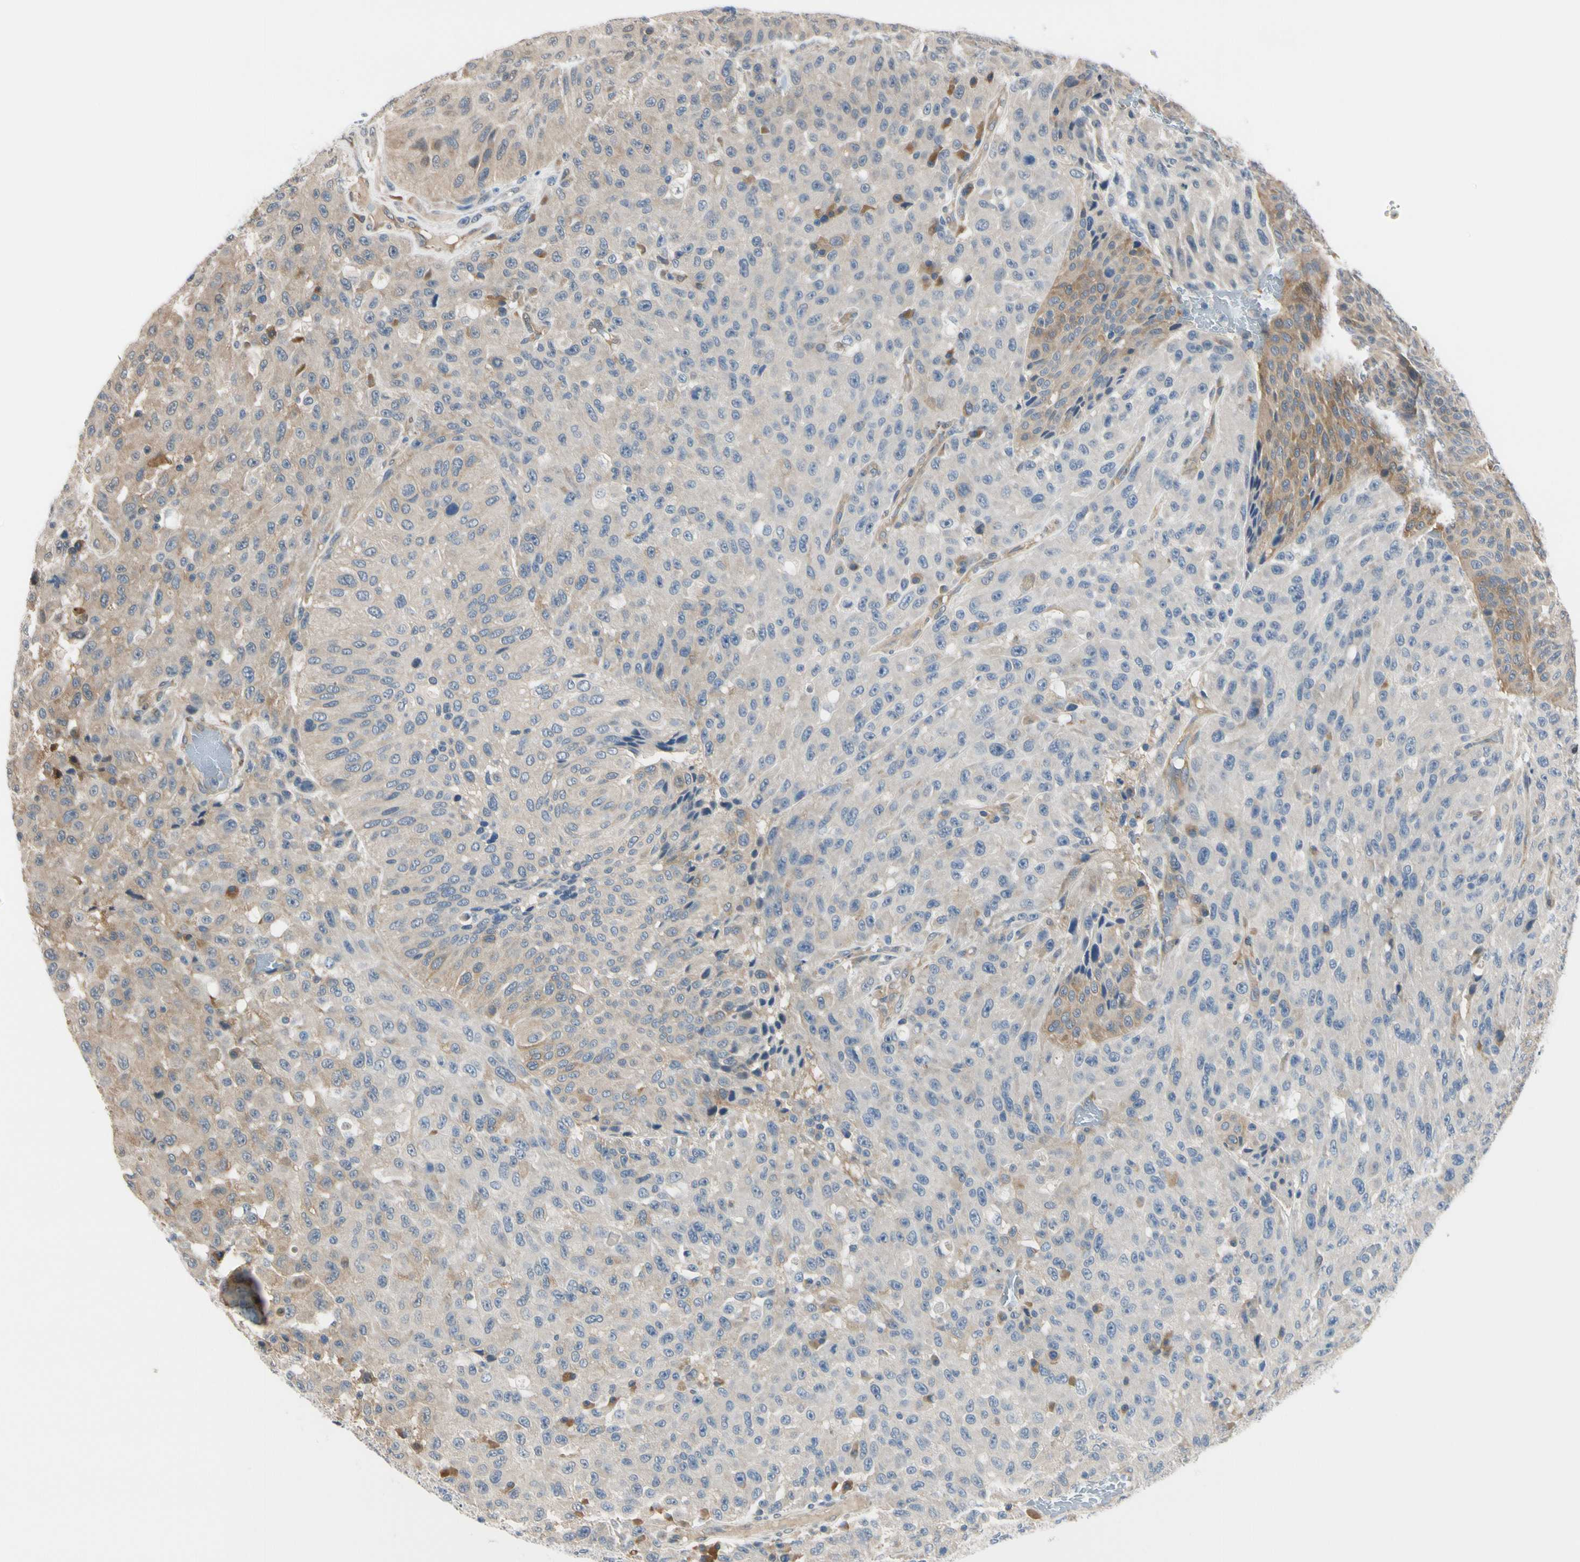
{"staining": {"intensity": "moderate", "quantity": "25%-75%", "location": "cytoplasmic/membranous"}, "tissue": "urothelial cancer", "cell_type": "Tumor cells", "image_type": "cancer", "snomed": [{"axis": "morphology", "description": "Urothelial carcinoma, High grade"}, {"axis": "topography", "description": "Urinary bladder"}], "caption": "Immunohistochemical staining of human high-grade urothelial carcinoma displays medium levels of moderate cytoplasmic/membranous expression in about 25%-75% of tumor cells.", "gene": "RASGRF1", "patient": {"sex": "male", "age": 66}}